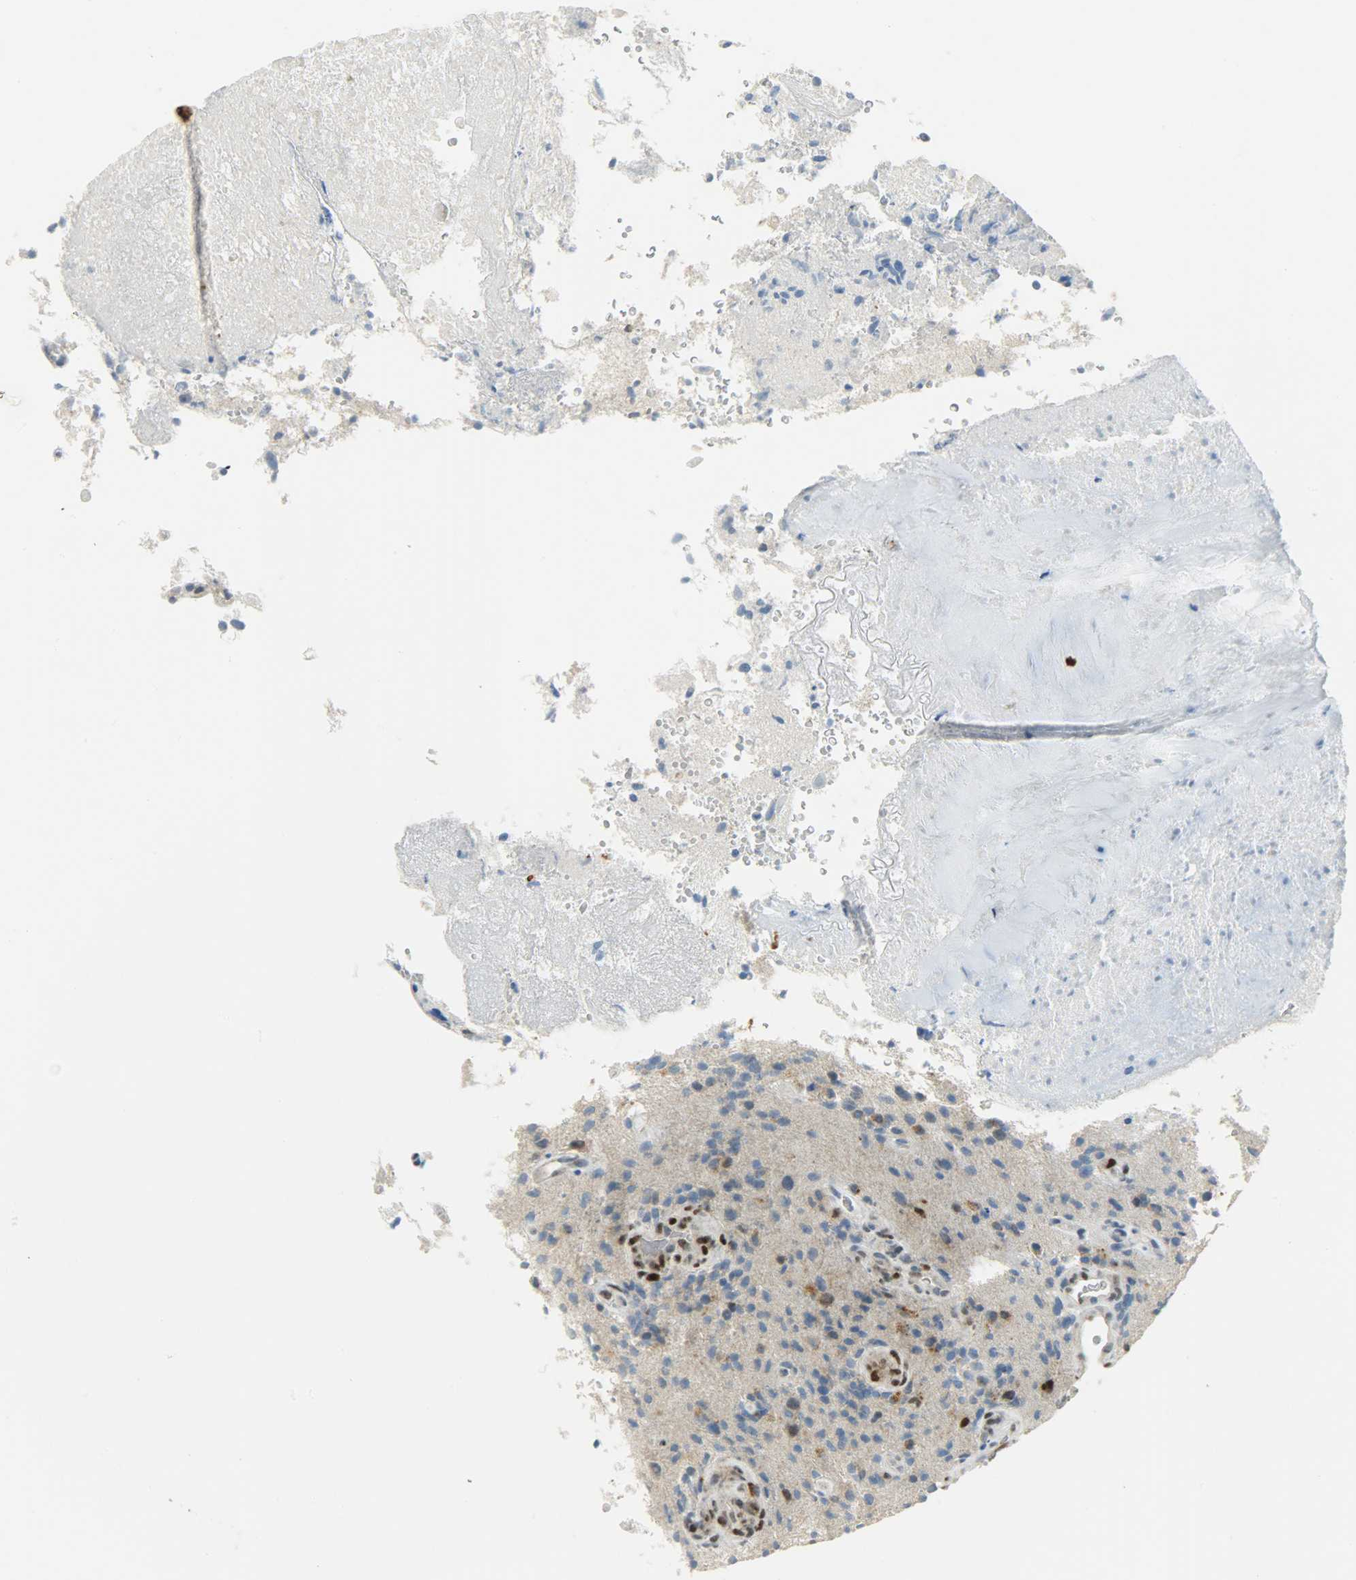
{"staining": {"intensity": "moderate", "quantity": "<25%", "location": "nuclear"}, "tissue": "glioma", "cell_type": "Tumor cells", "image_type": "cancer", "snomed": [{"axis": "morphology", "description": "Normal tissue, NOS"}, {"axis": "morphology", "description": "Glioma, malignant, High grade"}, {"axis": "topography", "description": "Cerebral cortex"}], "caption": "Moderate nuclear protein expression is appreciated in approximately <25% of tumor cells in high-grade glioma (malignant).", "gene": "JUNB", "patient": {"sex": "male", "age": 75}}